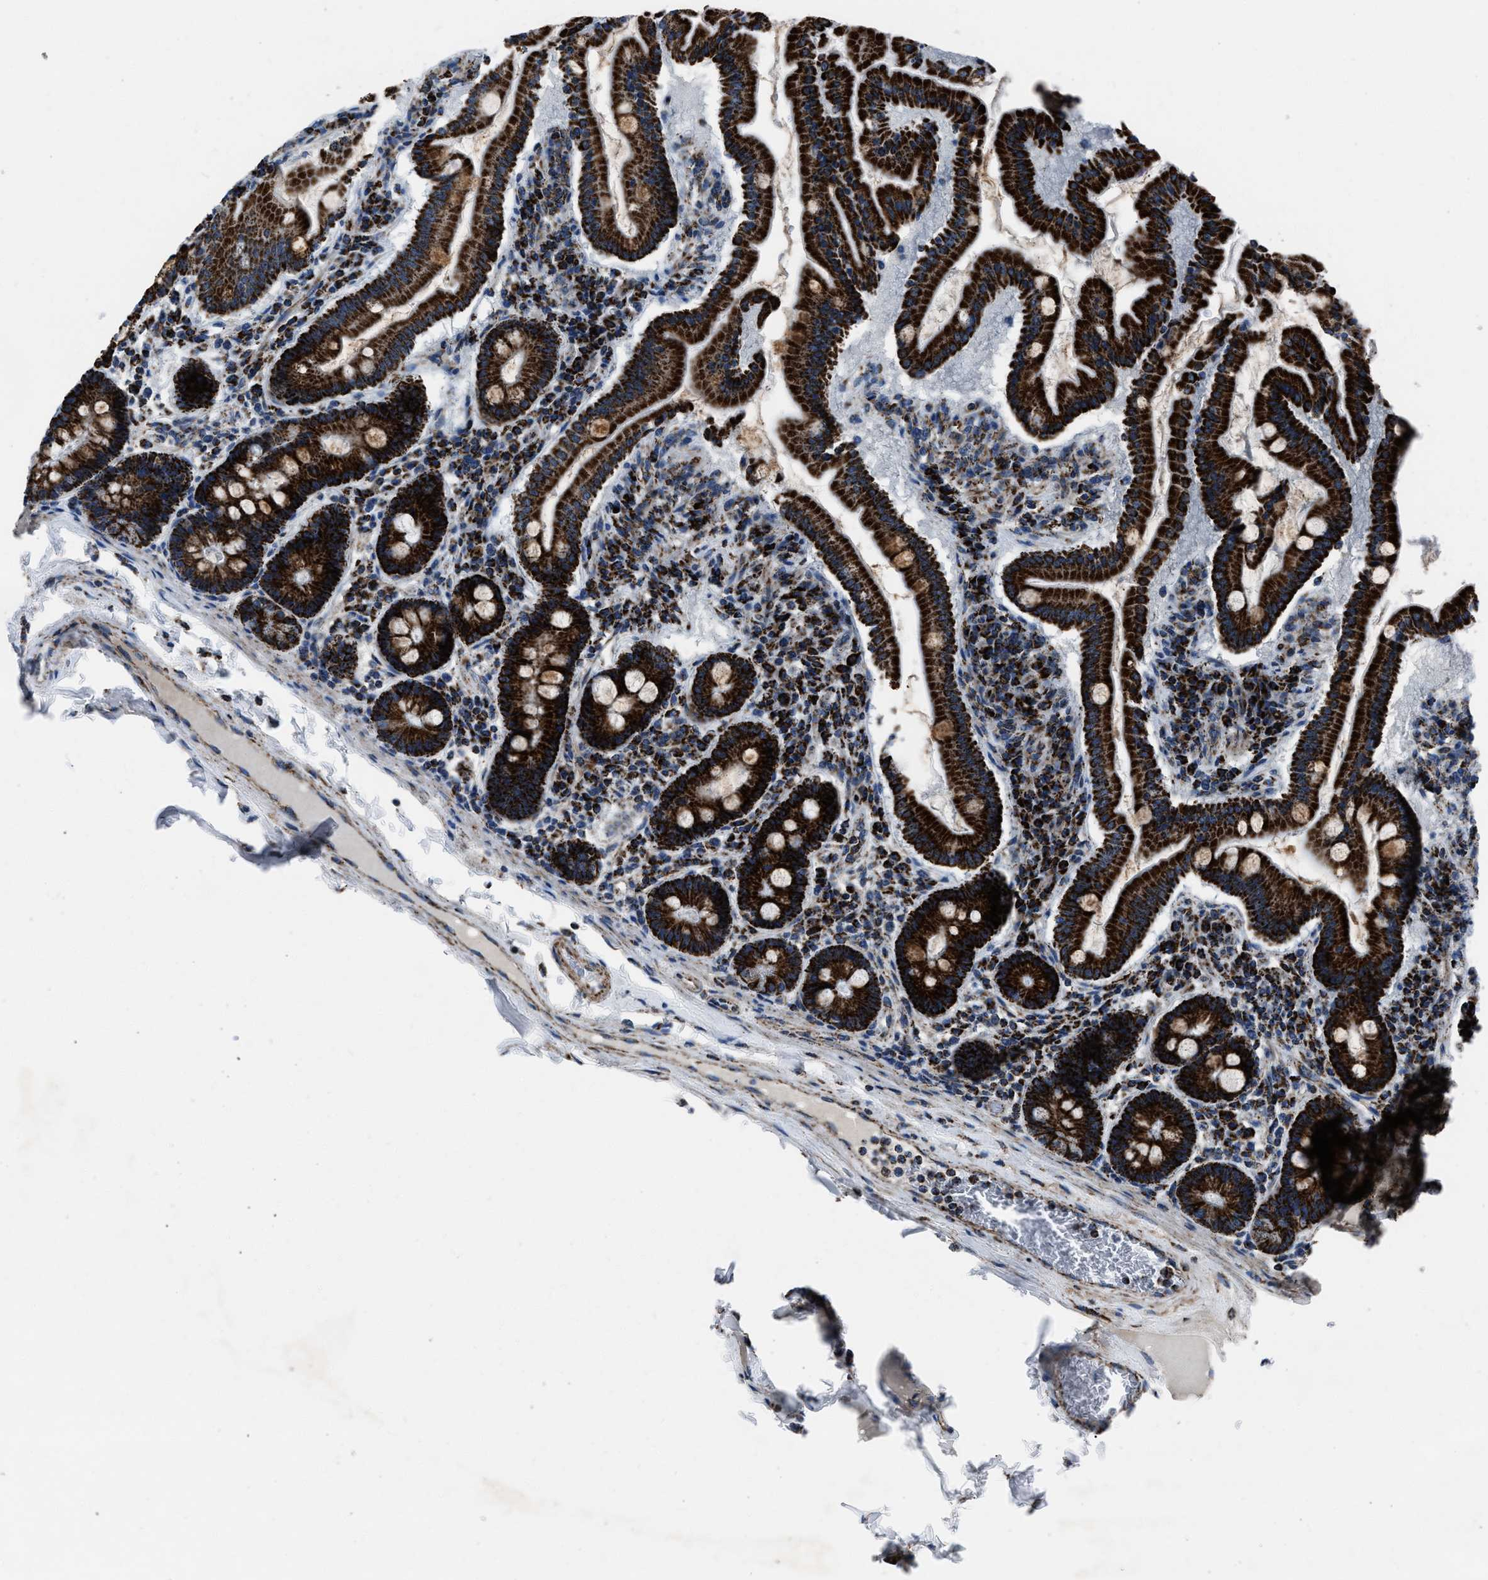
{"staining": {"intensity": "strong", "quantity": ">75%", "location": "cytoplasmic/membranous"}, "tissue": "duodenum", "cell_type": "Glandular cells", "image_type": "normal", "snomed": [{"axis": "morphology", "description": "Normal tissue, NOS"}, {"axis": "topography", "description": "Duodenum"}], "caption": "Immunohistochemical staining of normal duodenum displays high levels of strong cytoplasmic/membranous positivity in about >75% of glandular cells. (Brightfield microscopy of DAB IHC at high magnification).", "gene": "NSD3", "patient": {"sex": "male", "age": 50}}